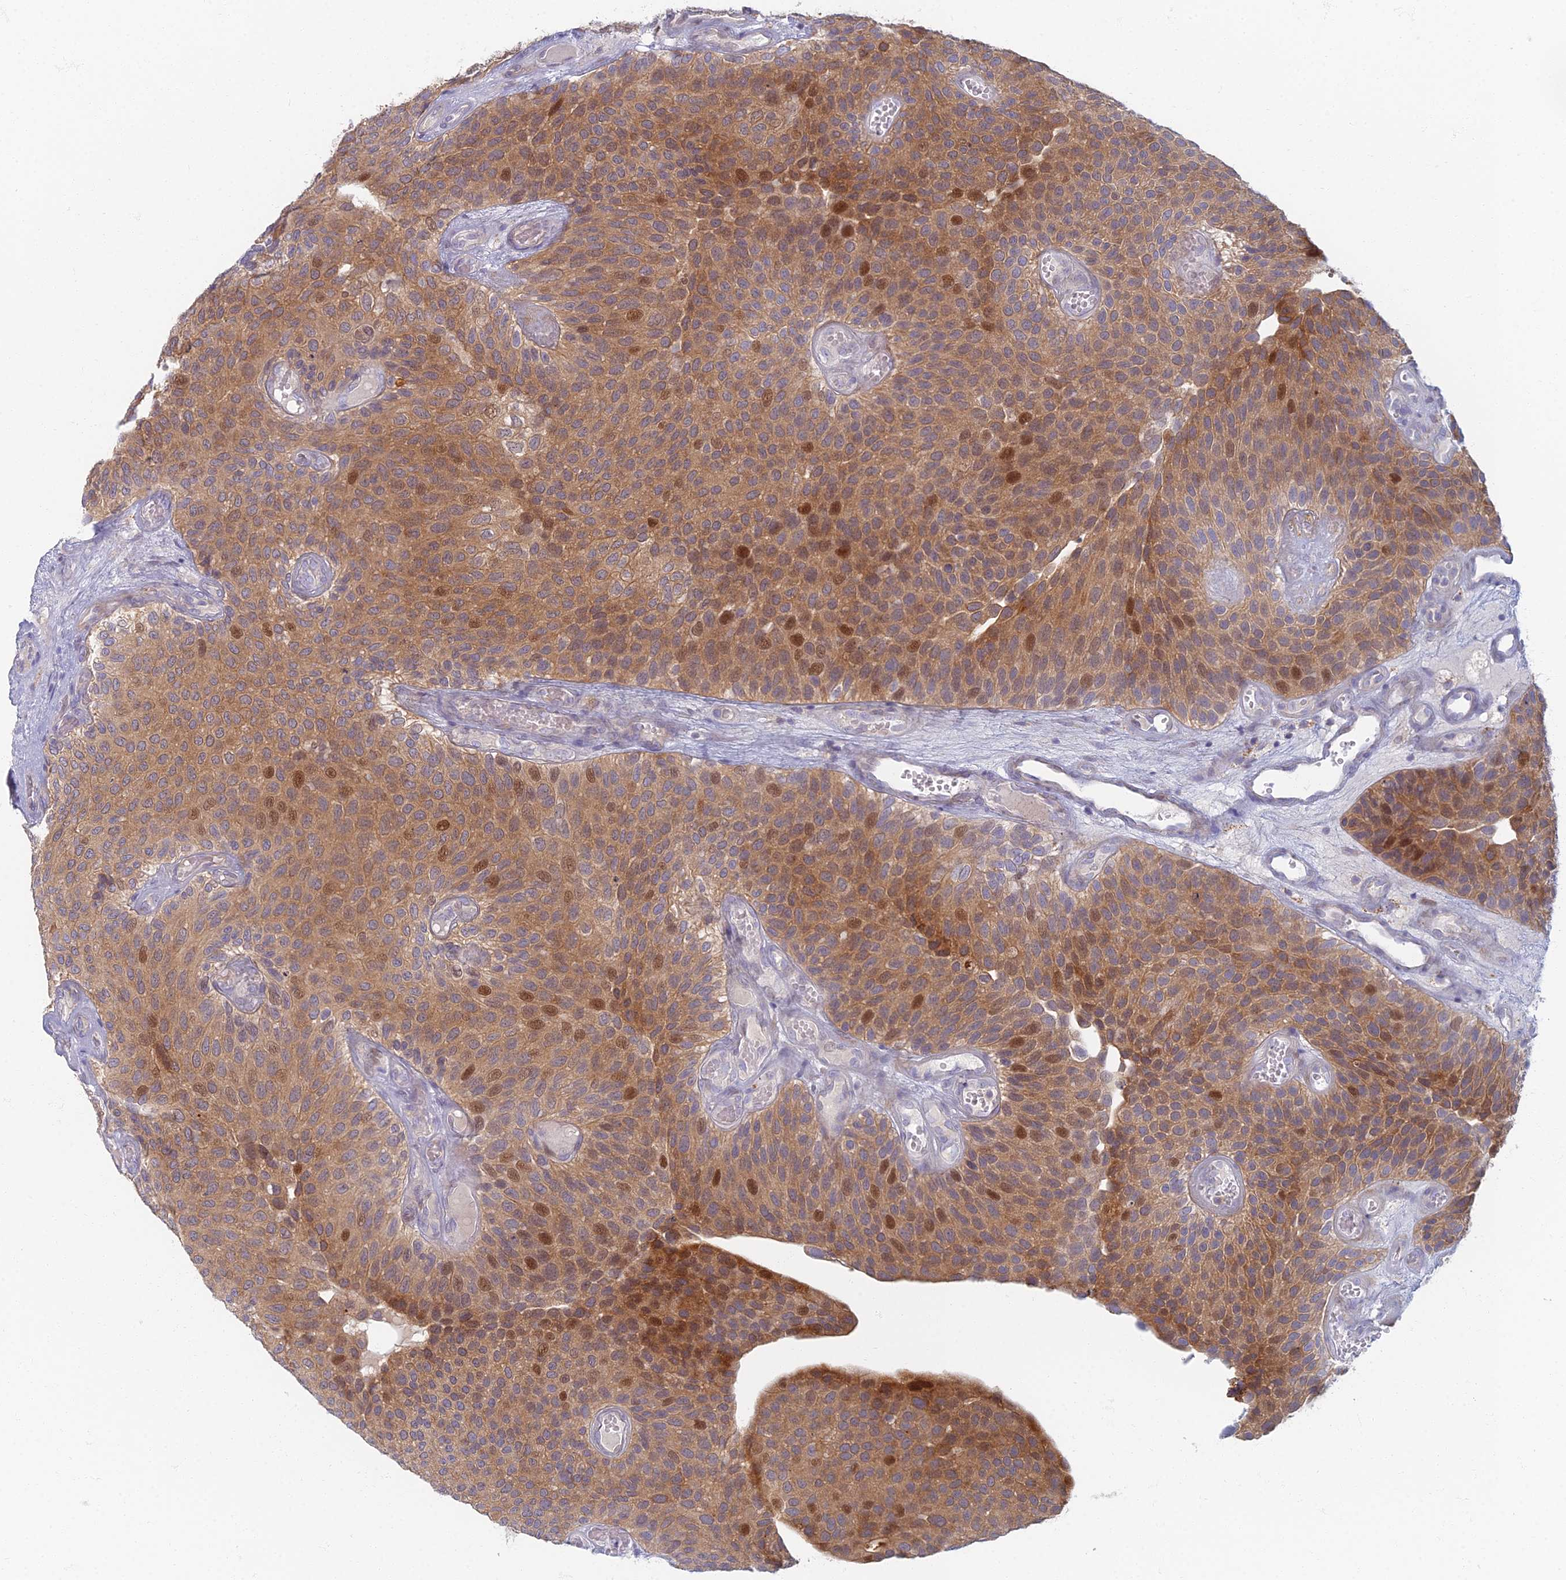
{"staining": {"intensity": "moderate", "quantity": ">75%", "location": "cytoplasmic/membranous,nuclear"}, "tissue": "urothelial cancer", "cell_type": "Tumor cells", "image_type": "cancer", "snomed": [{"axis": "morphology", "description": "Urothelial carcinoma, Low grade"}, {"axis": "topography", "description": "Urinary bladder"}], "caption": "Immunohistochemical staining of human urothelial carcinoma (low-grade) shows medium levels of moderate cytoplasmic/membranous and nuclear expression in about >75% of tumor cells. Nuclei are stained in blue.", "gene": "CHMP4B", "patient": {"sex": "male", "age": 89}}